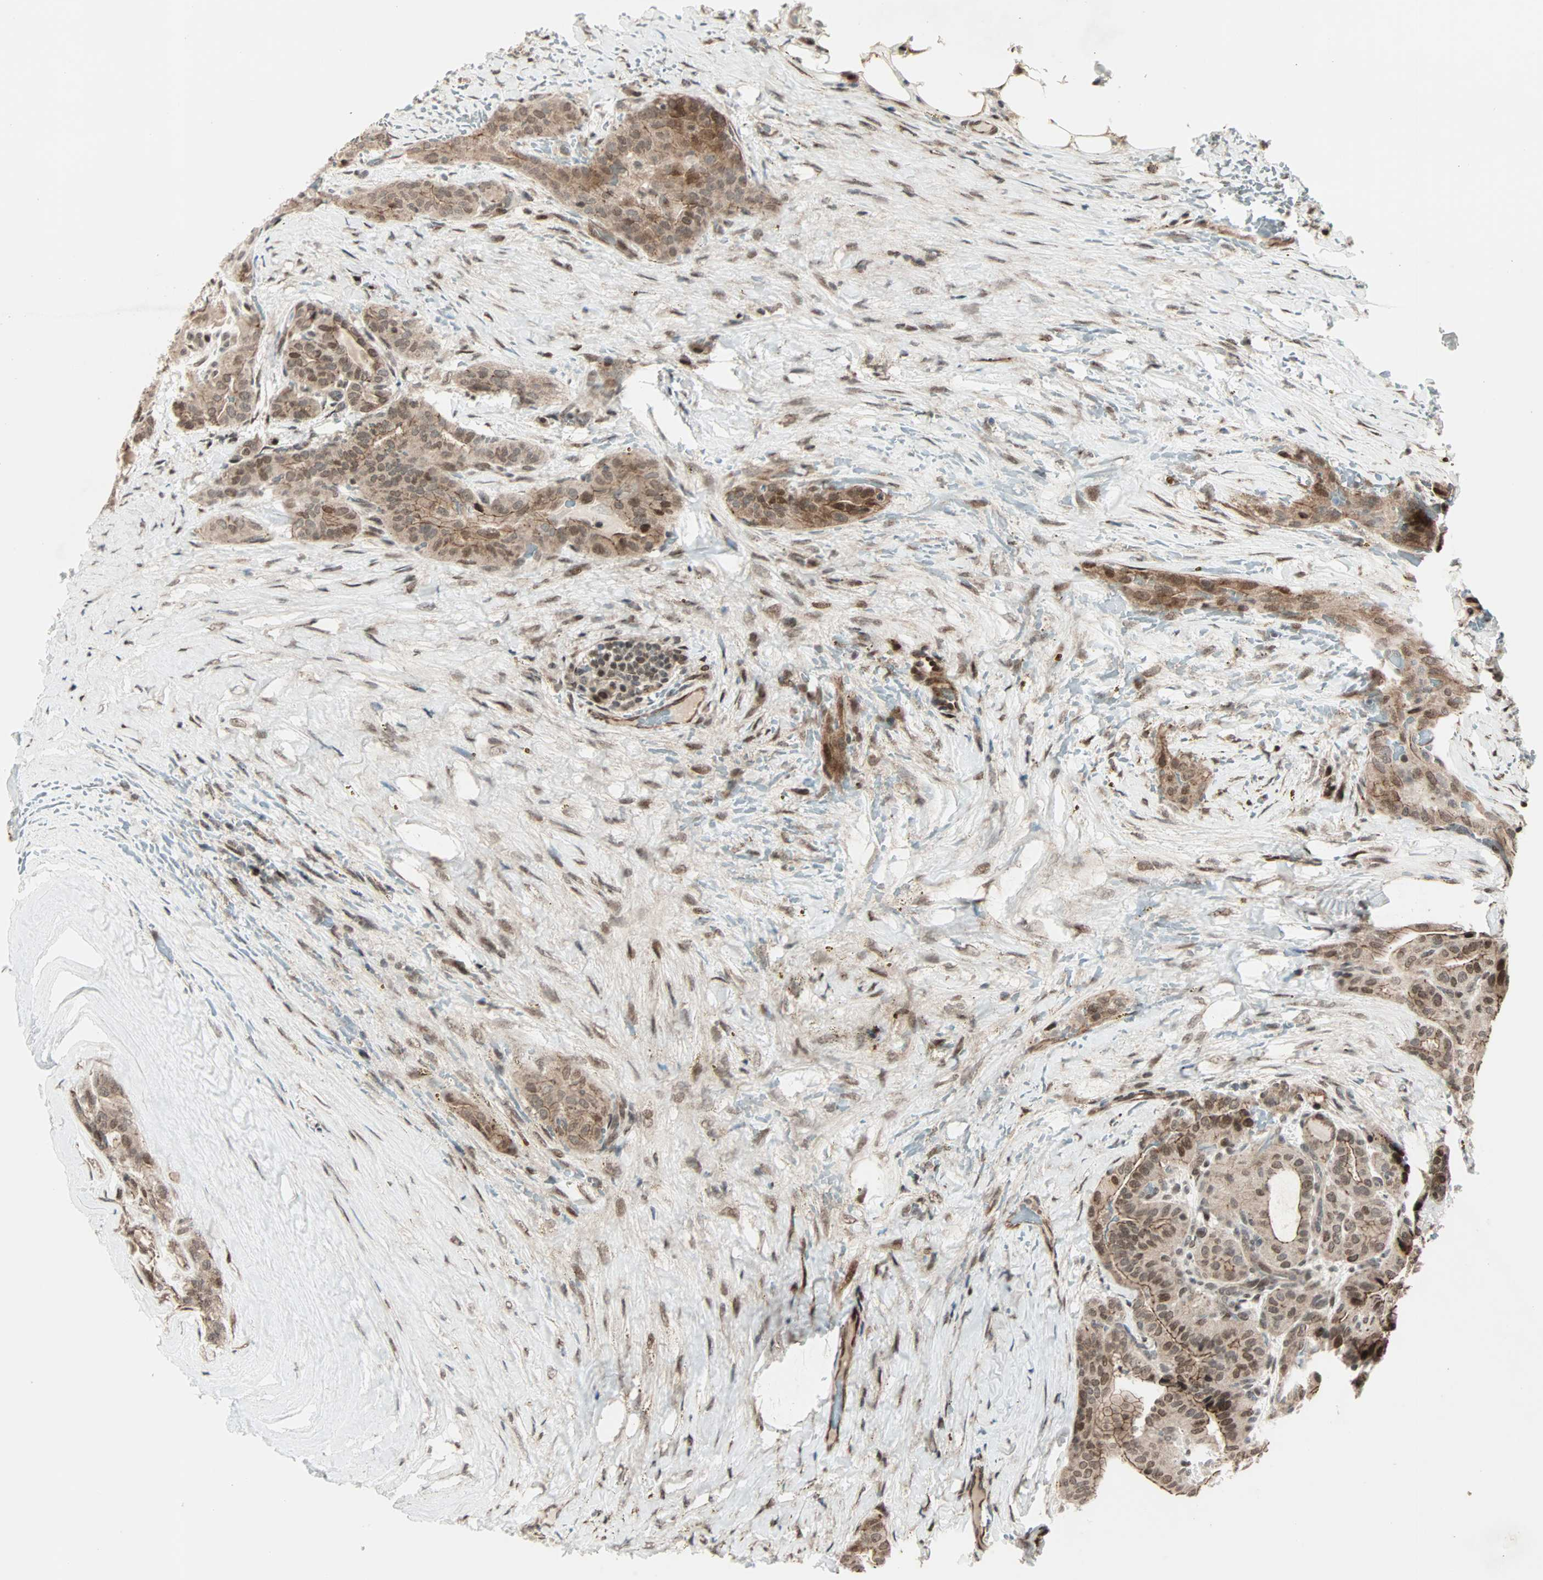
{"staining": {"intensity": "moderate", "quantity": ">75%", "location": "cytoplasmic/membranous,nuclear"}, "tissue": "thyroid cancer", "cell_type": "Tumor cells", "image_type": "cancer", "snomed": [{"axis": "morphology", "description": "Papillary adenocarcinoma, NOS"}, {"axis": "topography", "description": "Thyroid gland"}], "caption": "Human thyroid cancer stained for a protein (brown) exhibits moderate cytoplasmic/membranous and nuclear positive staining in about >75% of tumor cells.", "gene": "CBX4", "patient": {"sex": "male", "age": 77}}